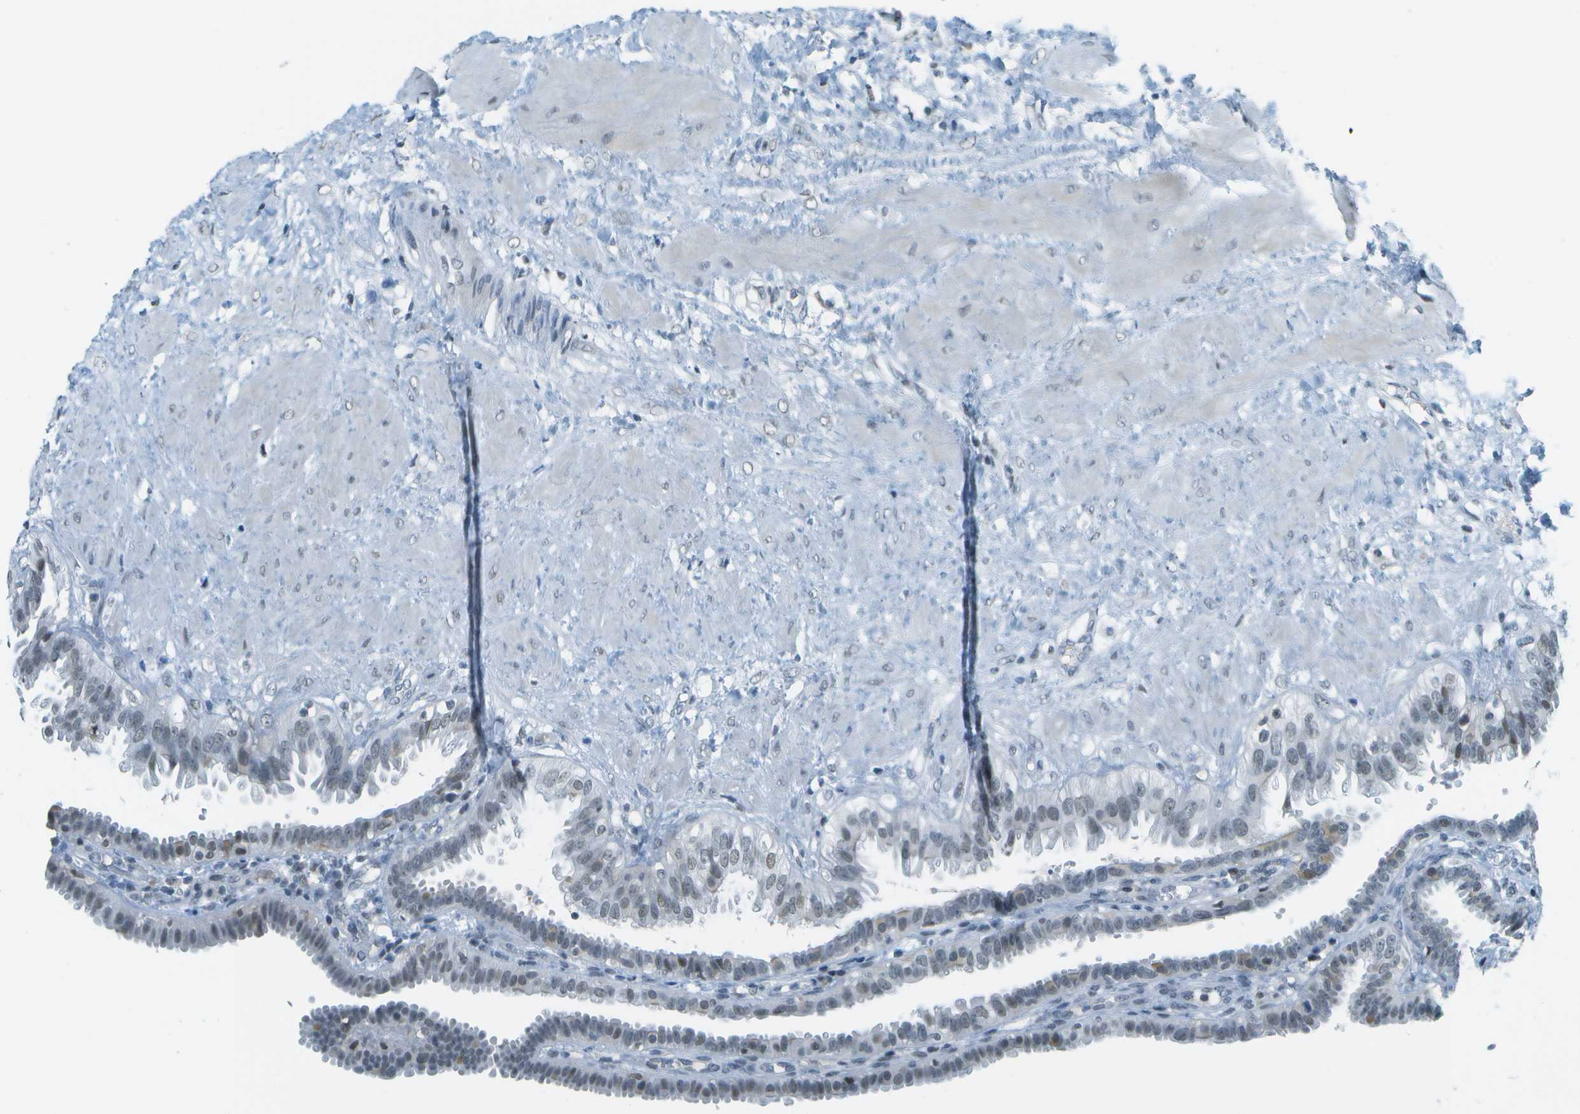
{"staining": {"intensity": "weak", "quantity": "<25%", "location": "nuclear"}, "tissue": "fallopian tube", "cell_type": "Glandular cells", "image_type": "normal", "snomed": [{"axis": "morphology", "description": "Normal tissue, NOS"}, {"axis": "topography", "description": "Fallopian tube"}, {"axis": "topography", "description": "Placenta"}], "caption": "High power microscopy histopathology image of an immunohistochemistry (IHC) photomicrograph of unremarkable fallopian tube, revealing no significant positivity in glandular cells. Brightfield microscopy of IHC stained with DAB (brown) and hematoxylin (blue), captured at high magnification.", "gene": "NEK11", "patient": {"sex": "female", "age": 34}}